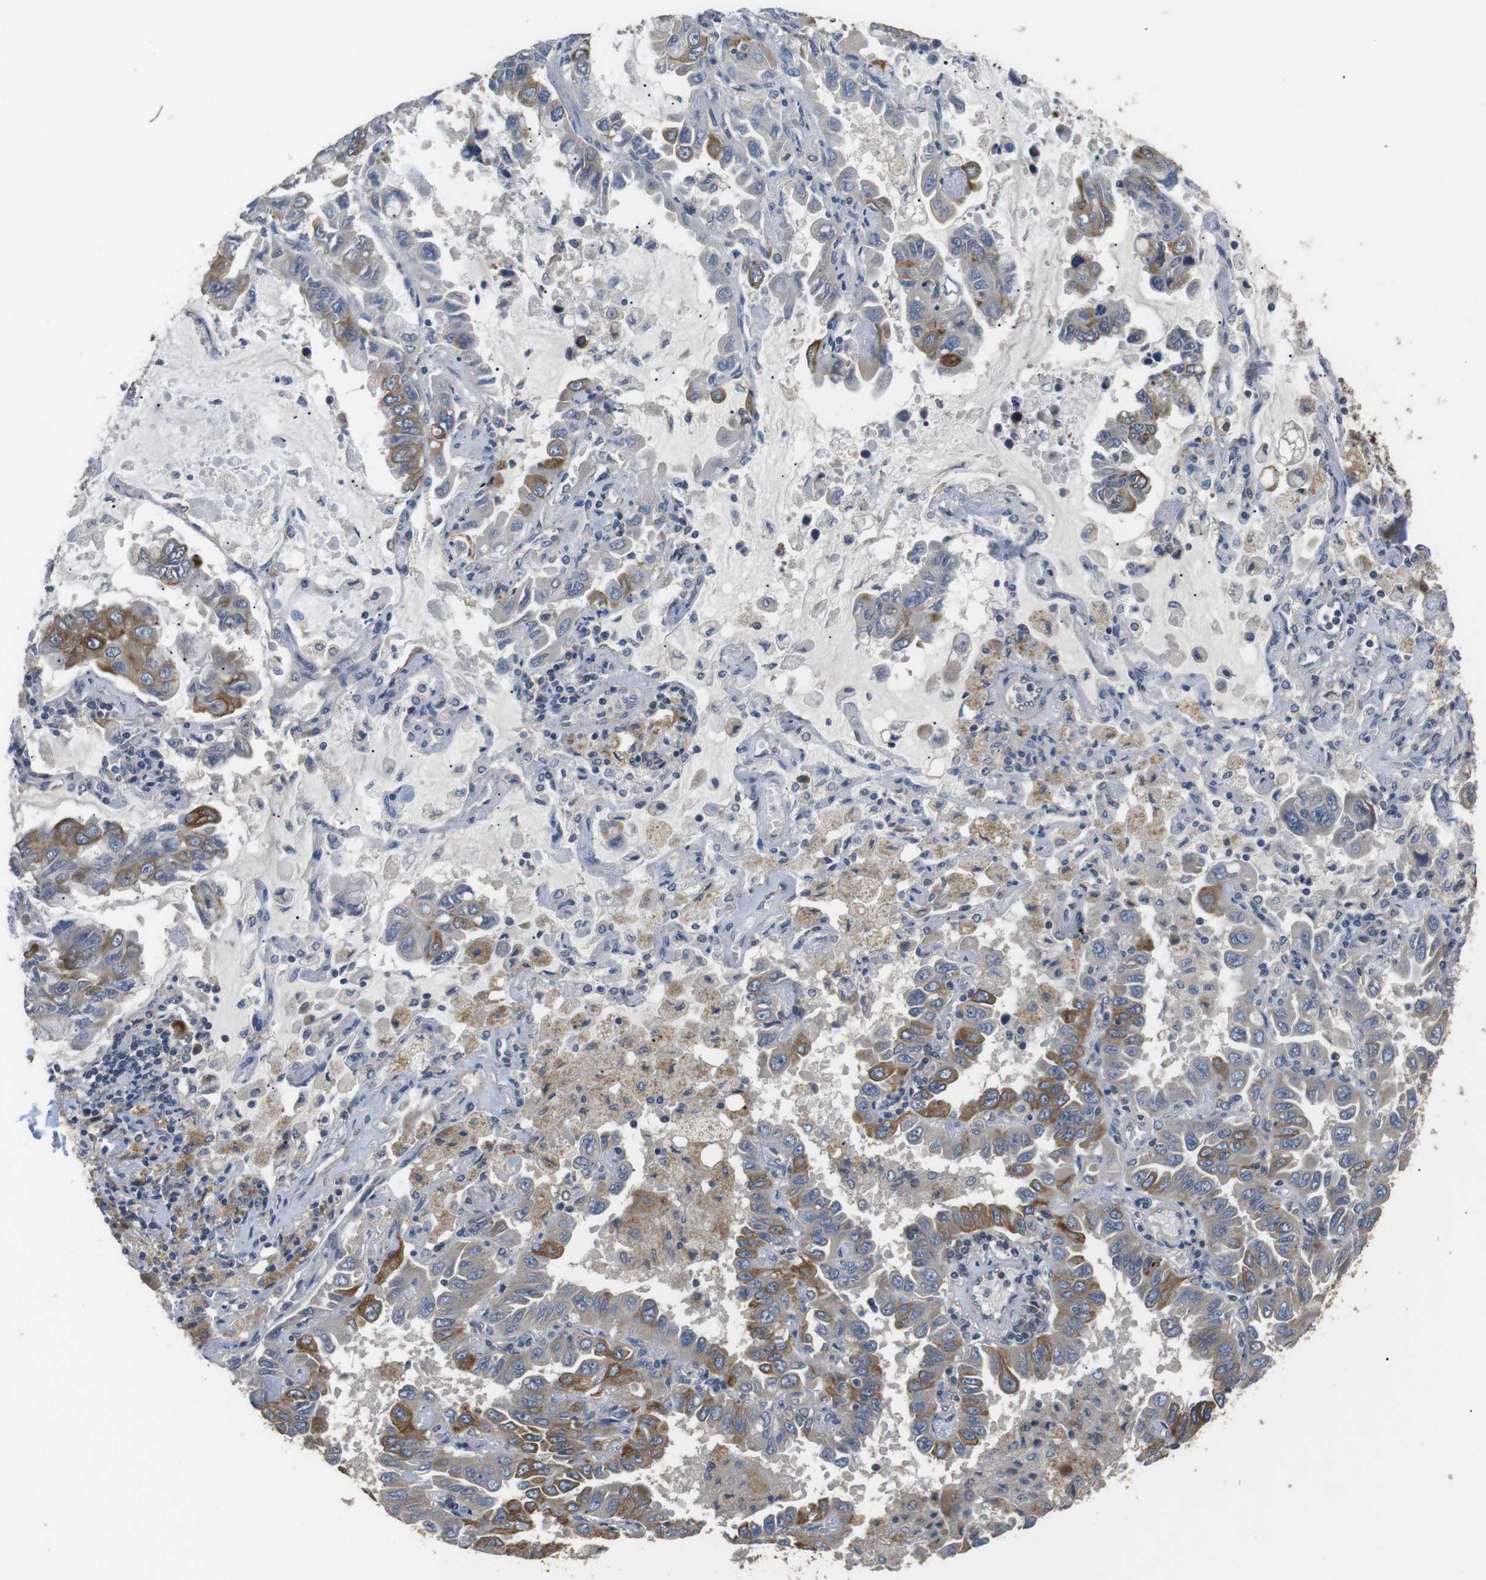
{"staining": {"intensity": "moderate", "quantity": "<25%", "location": "cytoplasmic/membranous"}, "tissue": "lung cancer", "cell_type": "Tumor cells", "image_type": "cancer", "snomed": [{"axis": "morphology", "description": "Adenocarcinoma, NOS"}, {"axis": "topography", "description": "Lung"}], "caption": "Moderate cytoplasmic/membranous protein expression is seen in about <25% of tumor cells in adenocarcinoma (lung).", "gene": "ADGRL3", "patient": {"sex": "male", "age": 64}}